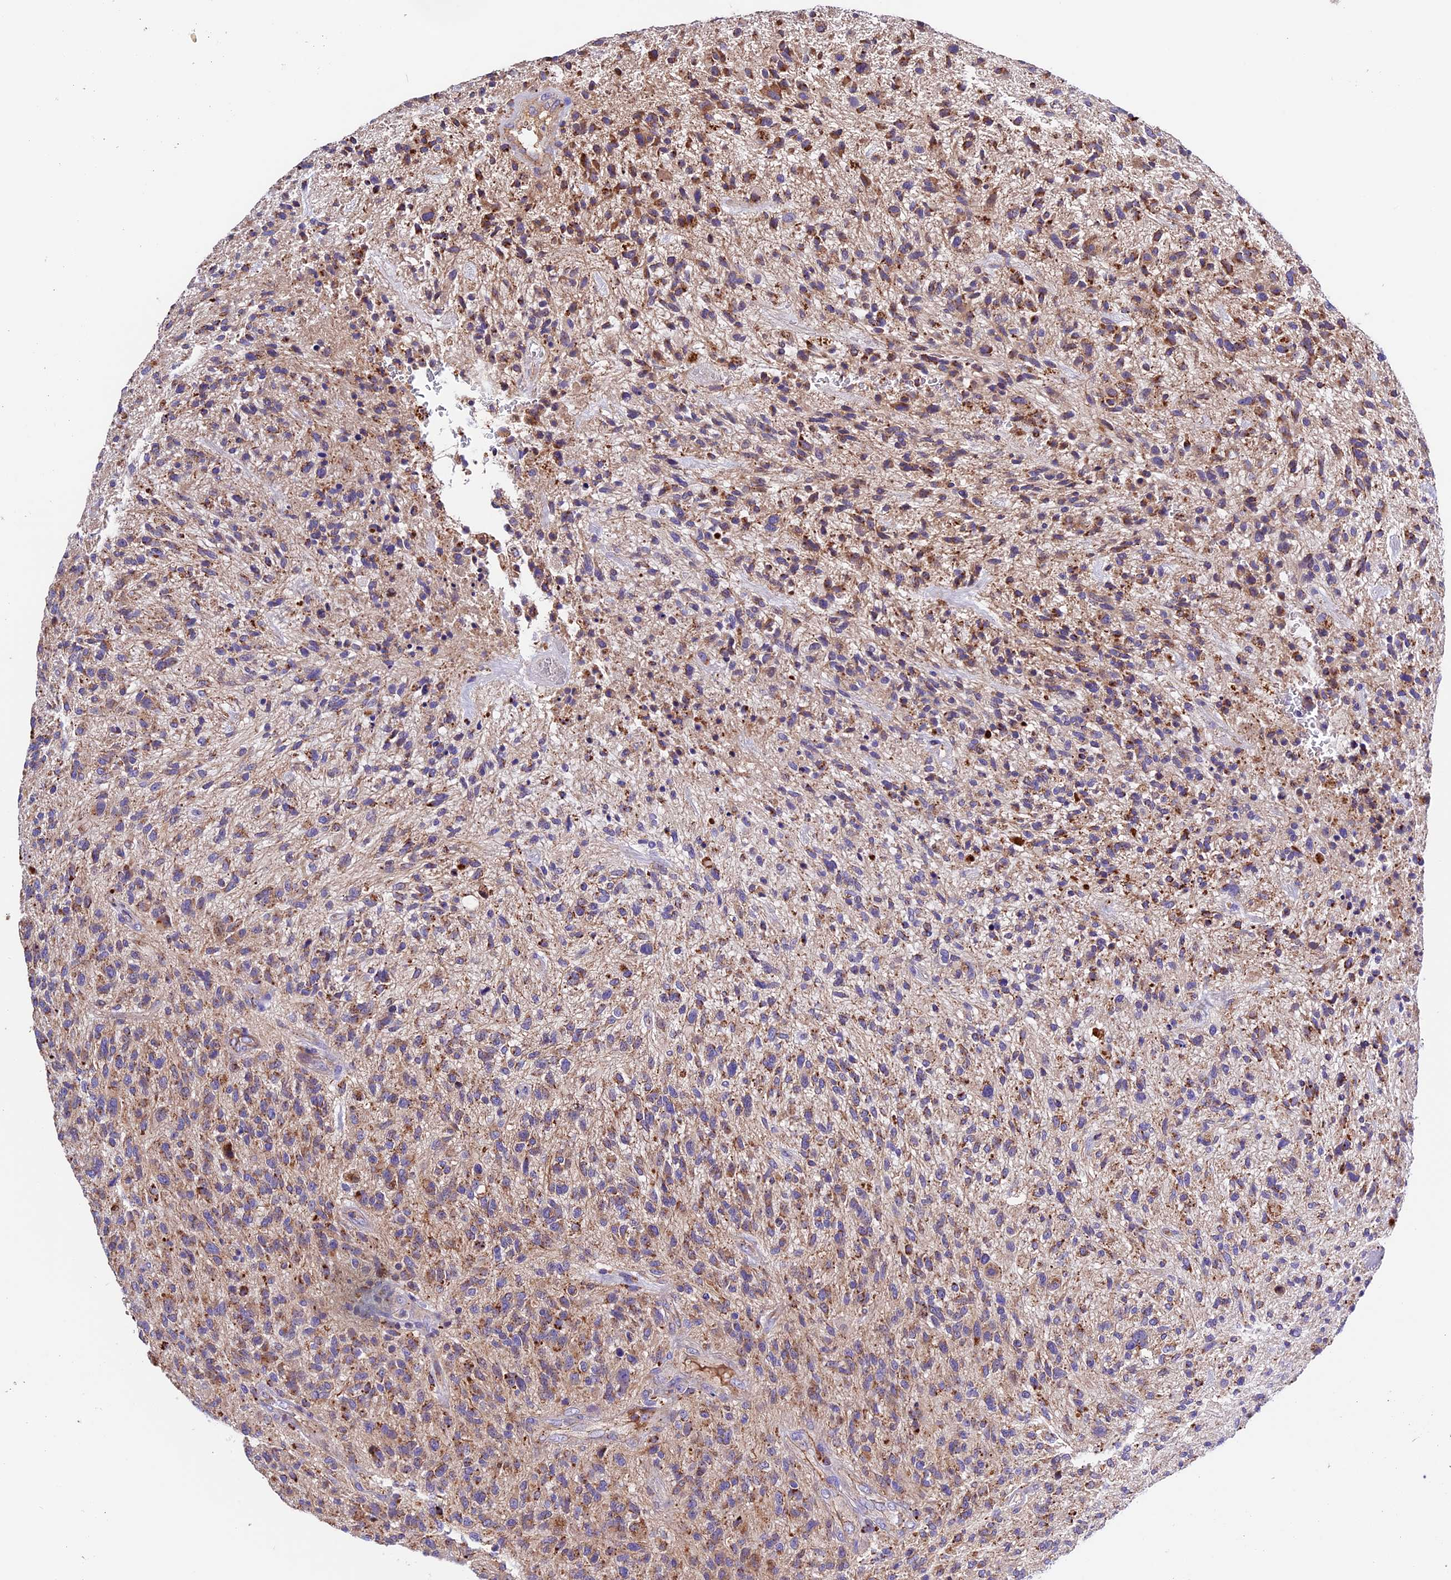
{"staining": {"intensity": "weak", "quantity": ">75%", "location": "cytoplasmic/membranous"}, "tissue": "glioma", "cell_type": "Tumor cells", "image_type": "cancer", "snomed": [{"axis": "morphology", "description": "Glioma, malignant, High grade"}, {"axis": "topography", "description": "Brain"}], "caption": "Tumor cells reveal low levels of weak cytoplasmic/membranous staining in approximately >75% of cells in malignant glioma (high-grade).", "gene": "METTL22", "patient": {"sex": "male", "age": 47}}